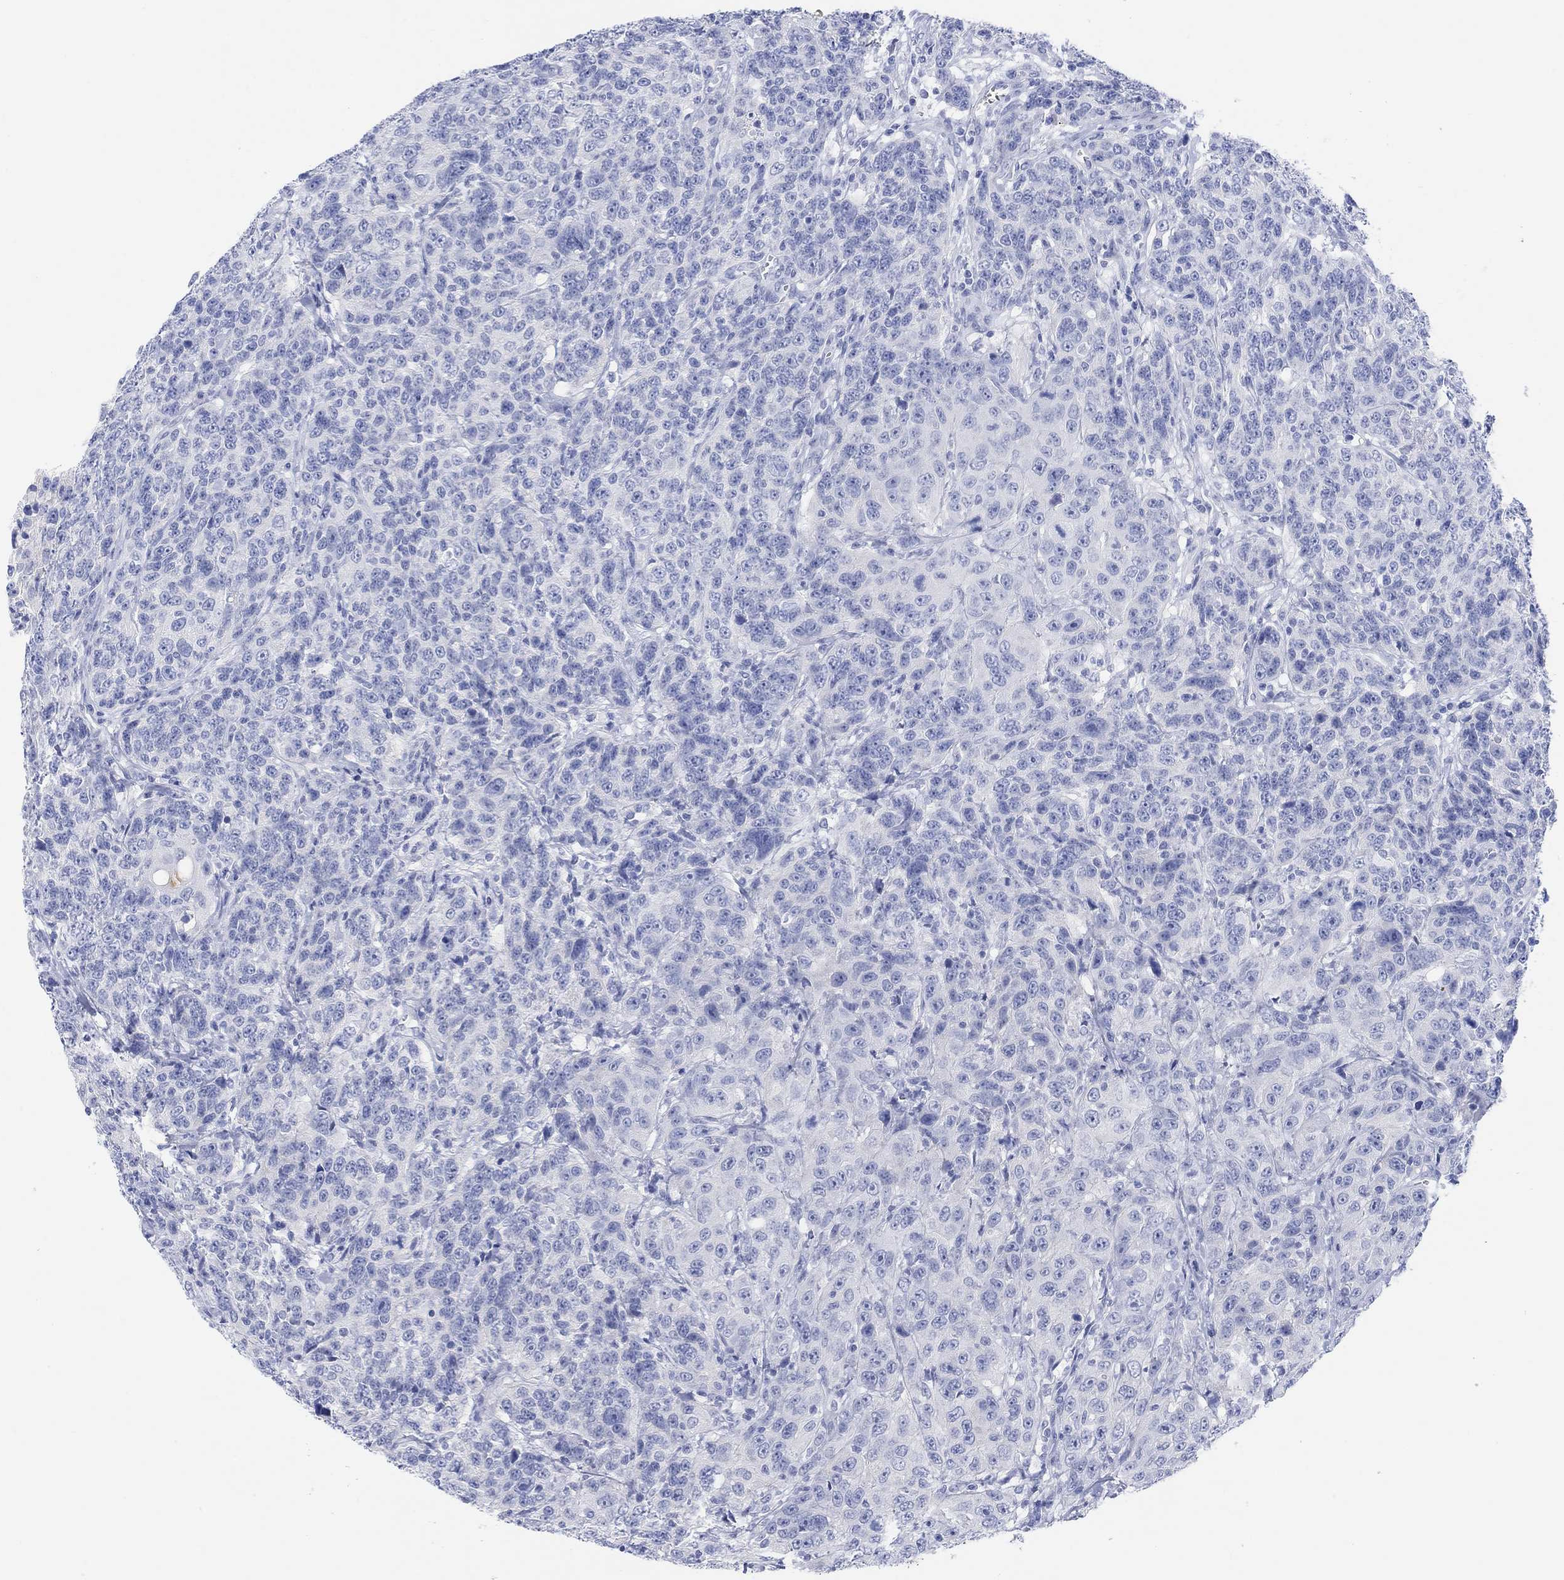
{"staining": {"intensity": "negative", "quantity": "none", "location": "none"}, "tissue": "urothelial cancer", "cell_type": "Tumor cells", "image_type": "cancer", "snomed": [{"axis": "morphology", "description": "Urothelial carcinoma, NOS"}, {"axis": "morphology", "description": "Urothelial carcinoma, High grade"}, {"axis": "topography", "description": "Urinary bladder"}], "caption": "There is no significant positivity in tumor cells of urothelial carcinoma (high-grade).", "gene": "XIRP2", "patient": {"sex": "female", "age": 73}}